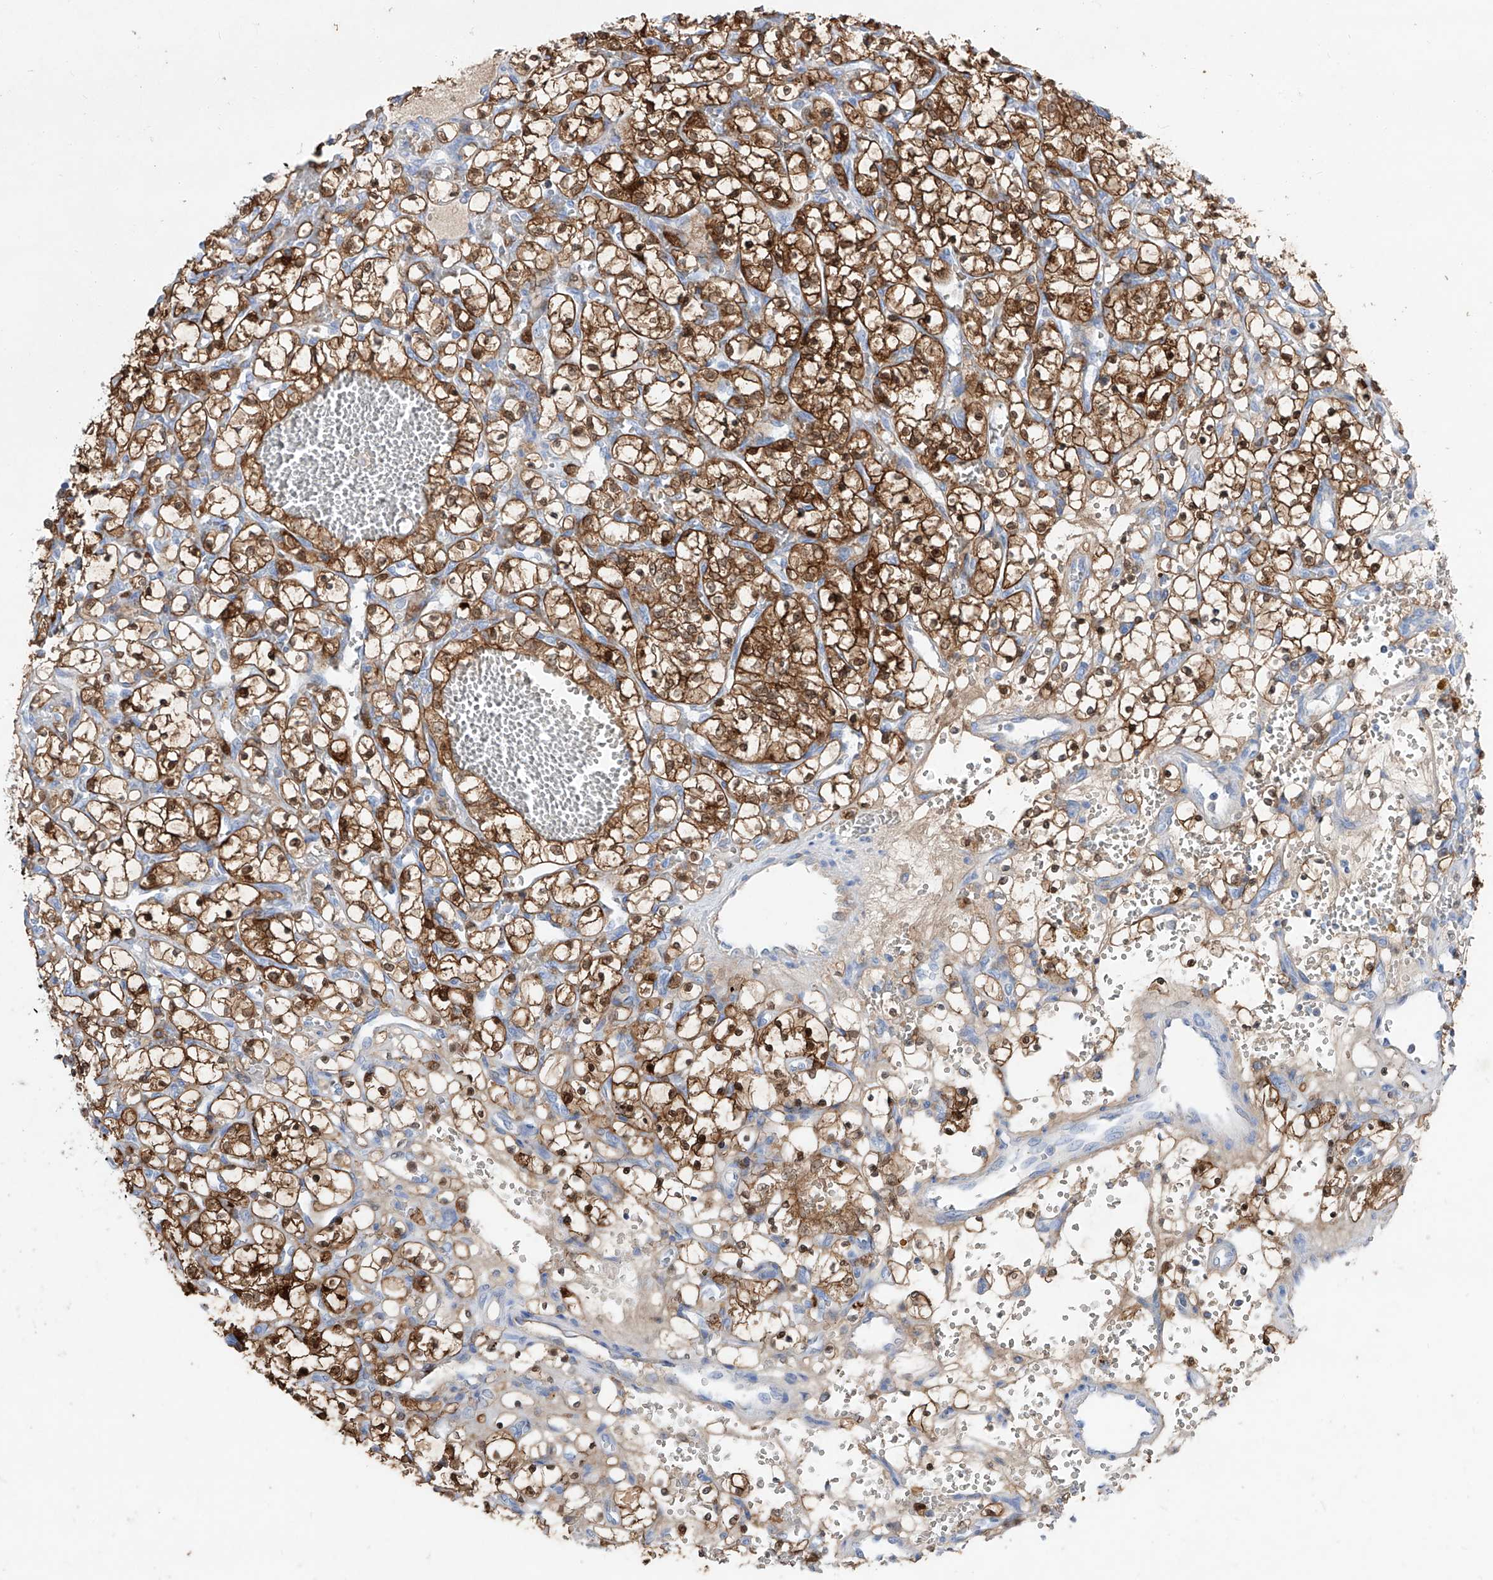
{"staining": {"intensity": "moderate", "quantity": ">75%", "location": "cytoplasmic/membranous,nuclear"}, "tissue": "renal cancer", "cell_type": "Tumor cells", "image_type": "cancer", "snomed": [{"axis": "morphology", "description": "Adenocarcinoma, NOS"}, {"axis": "topography", "description": "Kidney"}], "caption": "Immunohistochemistry (IHC) of human renal cancer (adenocarcinoma) shows medium levels of moderate cytoplasmic/membranous and nuclear expression in about >75% of tumor cells.", "gene": "UFL1", "patient": {"sex": "female", "age": 69}}